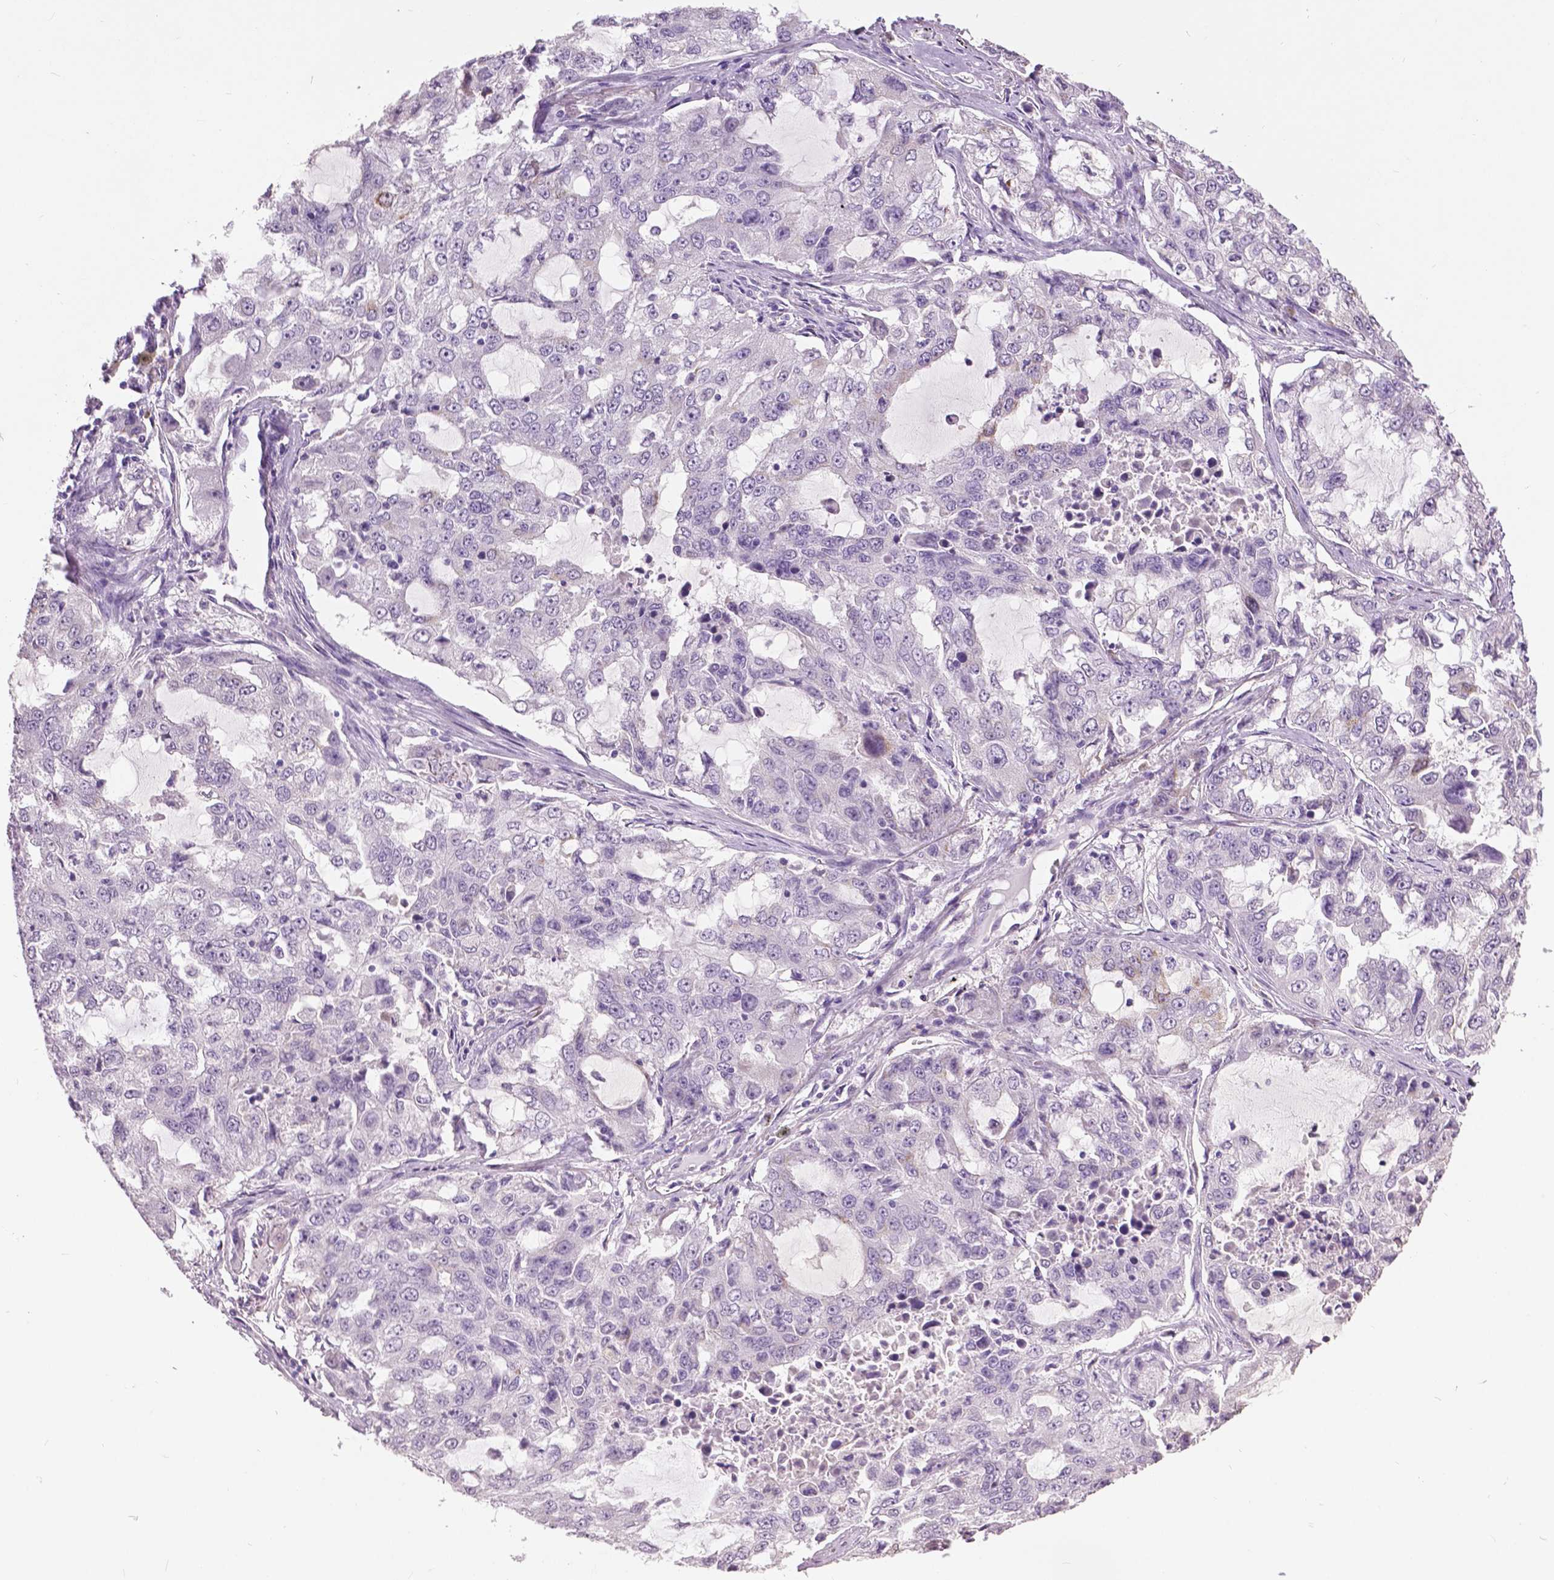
{"staining": {"intensity": "negative", "quantity": "none", "location": "none"}, "tissue": "lung cancer", "cell_type": "Tumor cells", "image_type": "cancer", "snomed": [{"axis": "morphology", "description": "Adenocarcinoma, NOS"}, {"axis": "topography", "description": "Lung"}], "caption": "Tumor cells are negative for brown protein staining in lung adenocarcinoma.", "gene": "GRIN2A", "patient": {"sex": "female", "age": 61}}